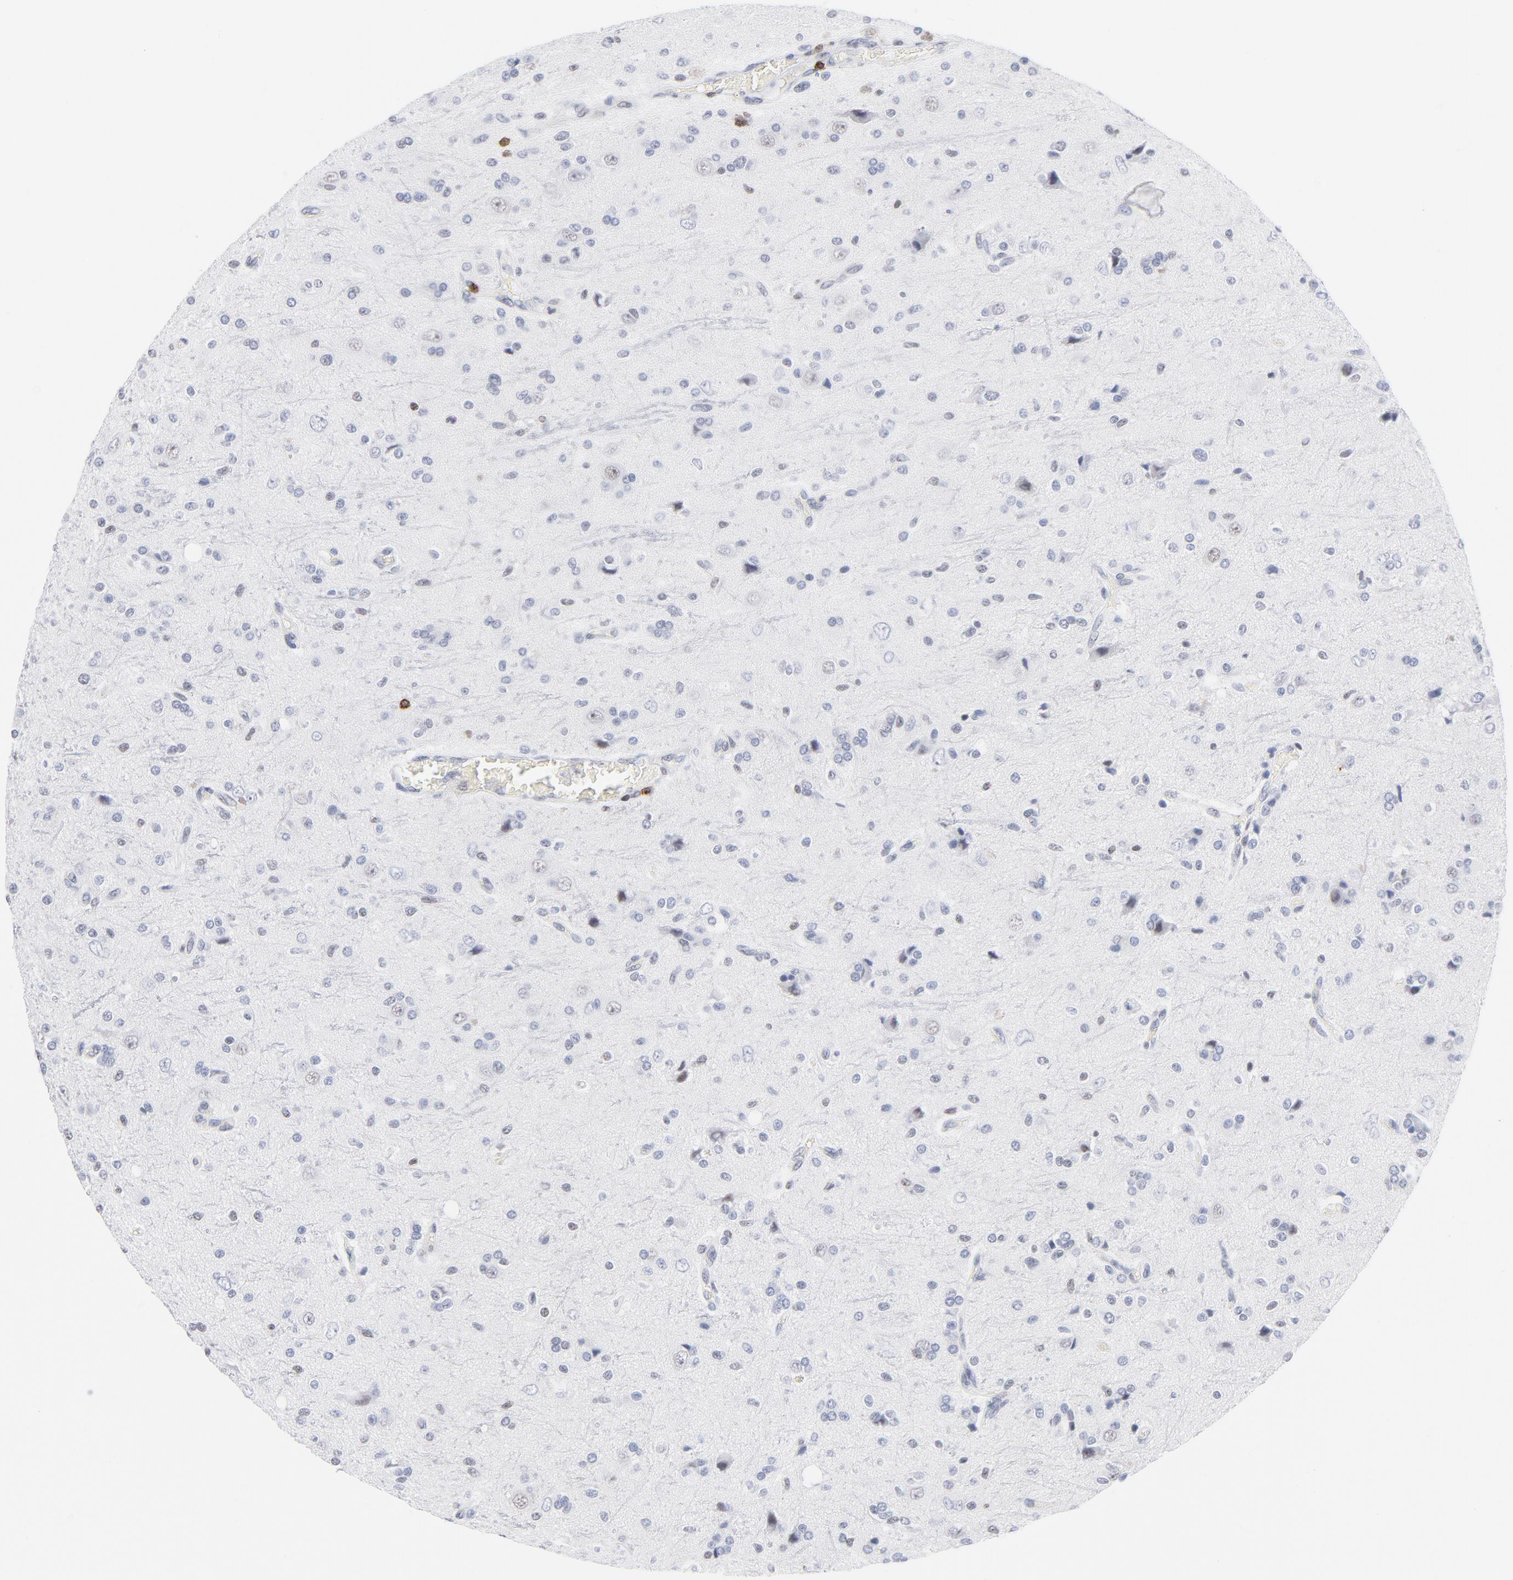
{"staining": {"intensity": "weak", "quantity": "<25%", "location": "nuclear"}, "tissue": "glioma", "cell_type": "Tumor cells", "image_type": "cancer", "snomed": [{"axis": "morphology", "description": "Glioma, malignant, High grade"}, {"axis": "topography", "description": "Brain"}], "caption": "Image shows no protein positivity in tumor cells of glioma tissue.", "gene": "CD2", "patient": {"sex": "male", "age": 47}}